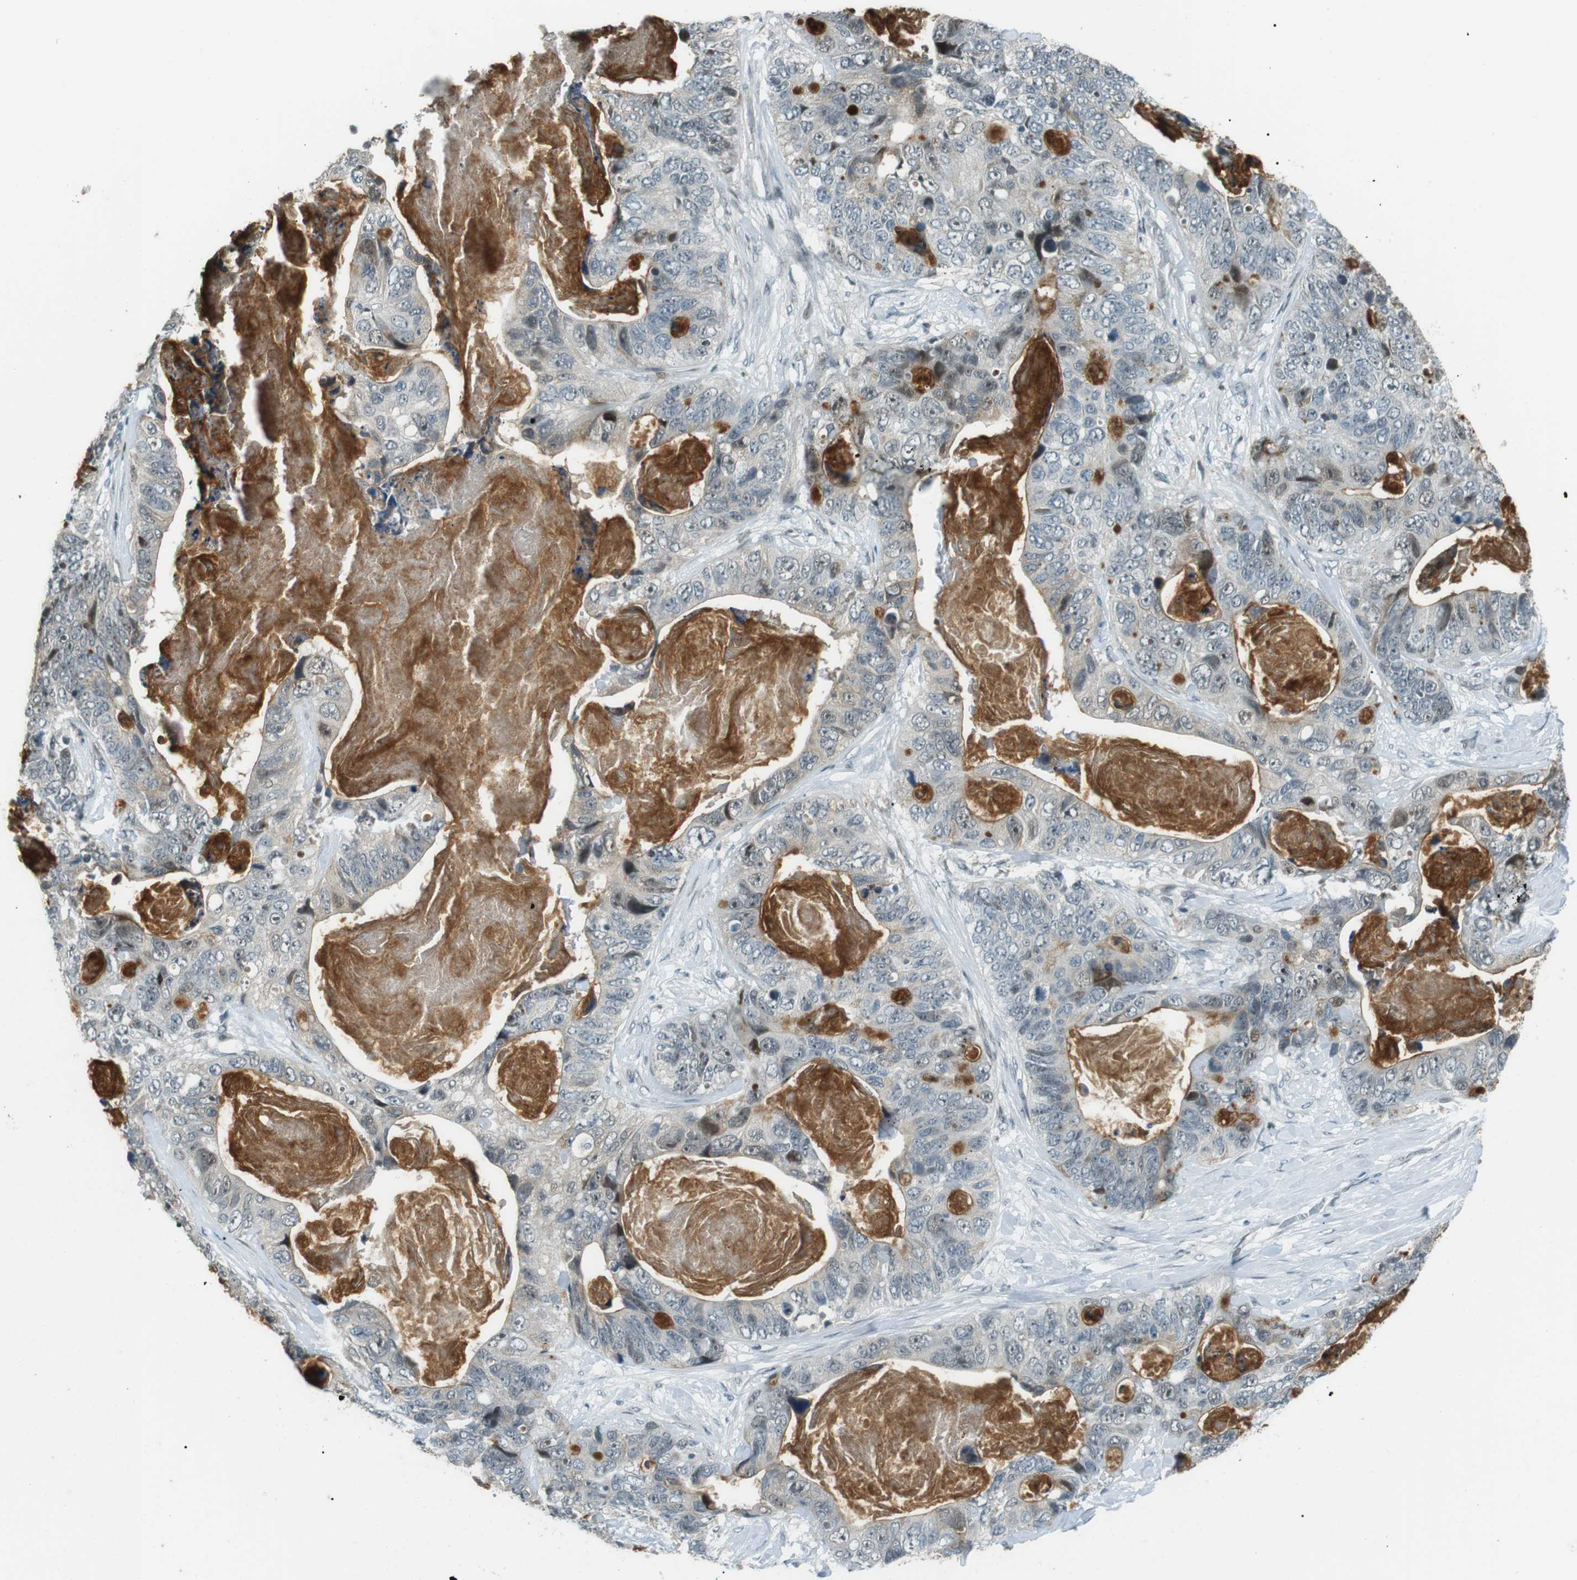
{"staining": {"intensity": "moderate", "quantity": "<25%", "location": "nuclear"}, "tissue": "stomach cancer", "cell_type": "Tumor cells", "image_type": "cancer", "snomed": [{"axis": "morphology", "description": "Adenocarcinoma, NOS"}, {"axis": "topography", "description": "Stomach"}], "caption": "An immunohistochemistry (IHC) image of neoplastic tissue is shown. Protein staining in brown labels moderate nuclear positivity in adenocarcinoma (stomach) within tumor cells.", "gene": "PJA1", "patient": {"sex": "female", "age": 89}}